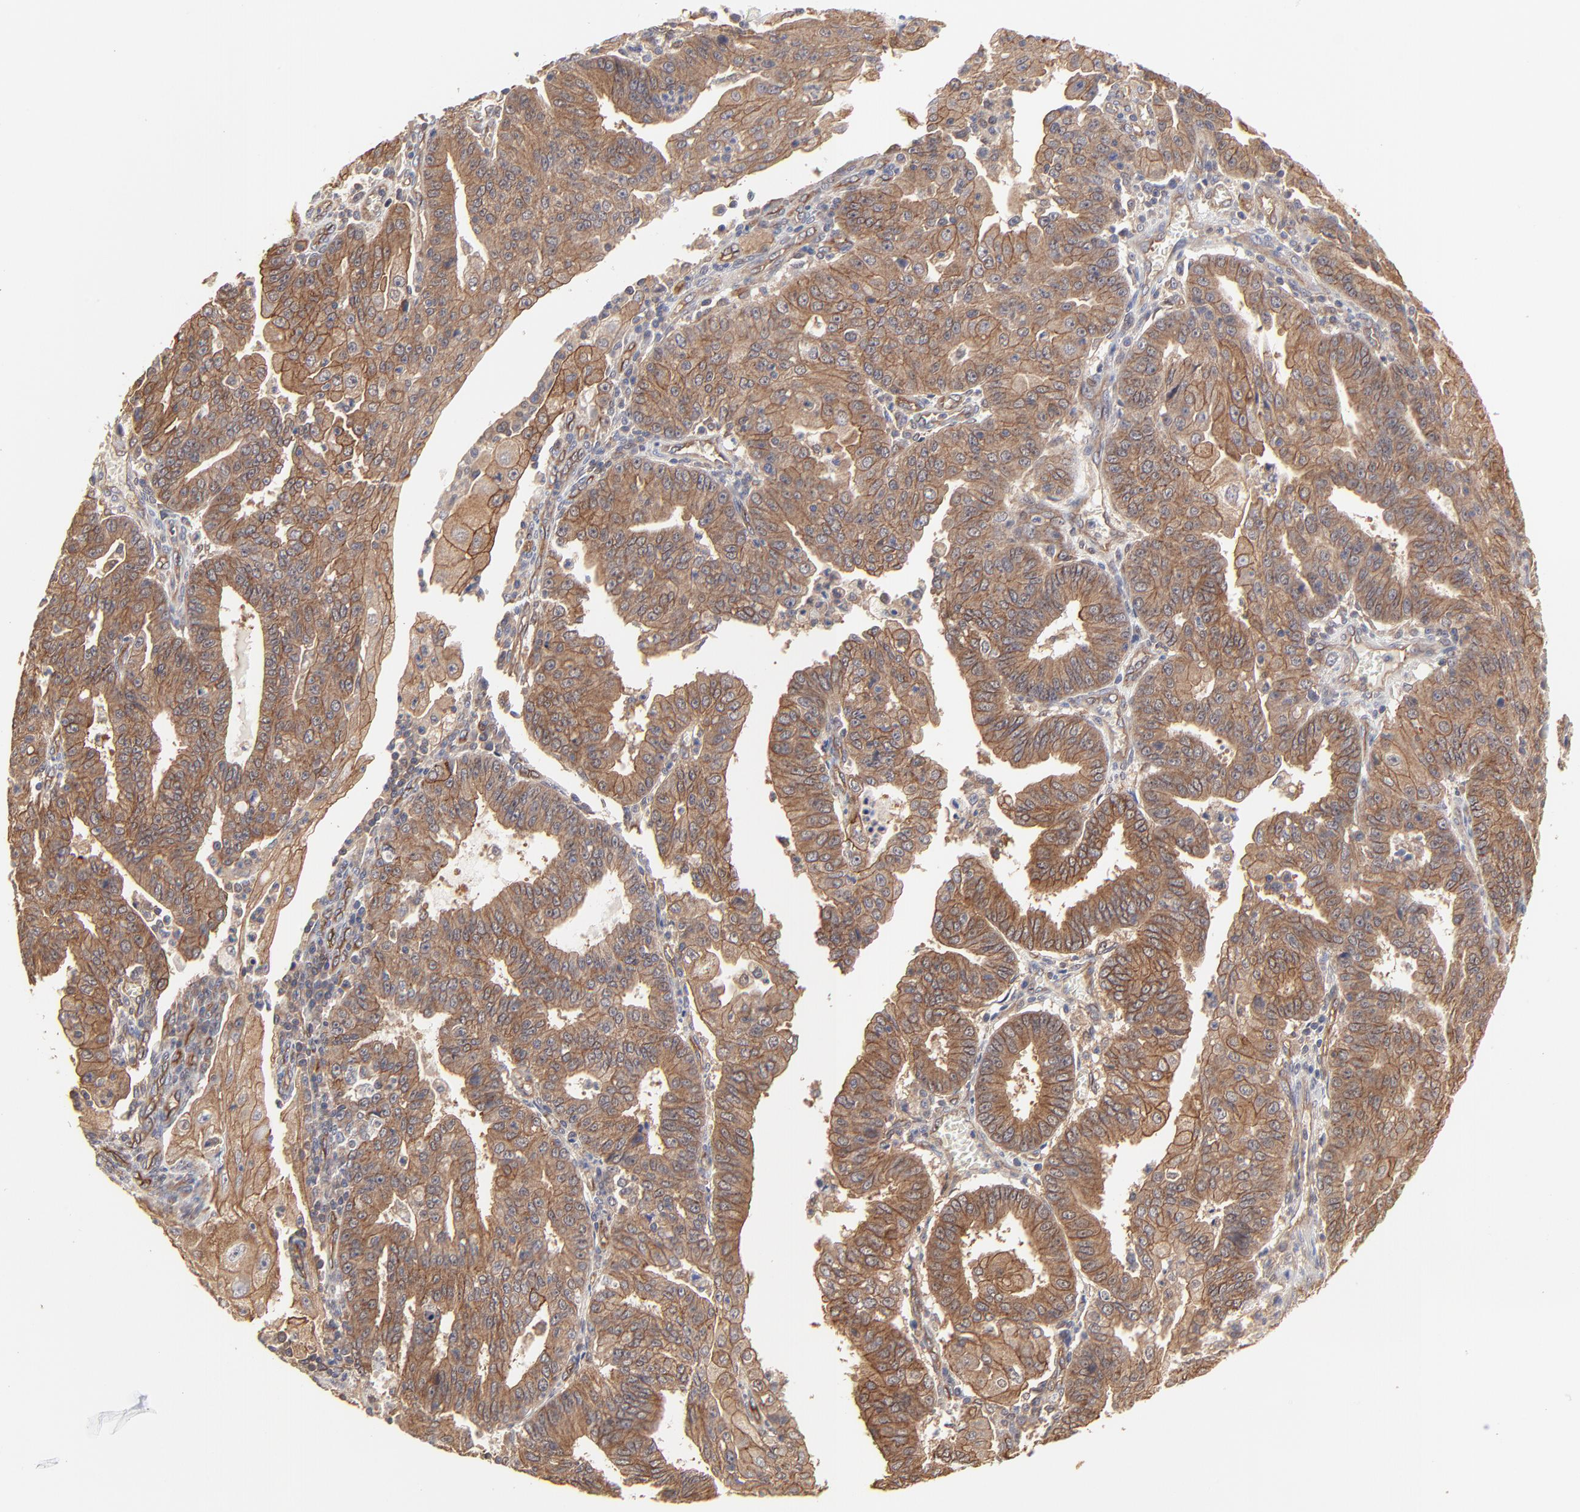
{"staining": {"intensity": "moderate", "quantity": ">75%", "location": "cytoplasmic/membranous"}, "tissue": "endometrial cancer", "cell_type": "Tumor cells", "image_type": "cancer", "snomed": [{"axis": "morphology", "description": "Adenocarcinoma, NOS"}, {"axis": "topography", "description": "Endometrium"}], "caption": "An immunohistochemistry (IHC) image of tumor tissue is shown. Protein staining in brown labels moderate cytoplasmic/membranous positivity in endometrial adenocarcinoma within tumor cells.", "gene": "ARMT1", "patient": {"sex": "female", "age": 56}}